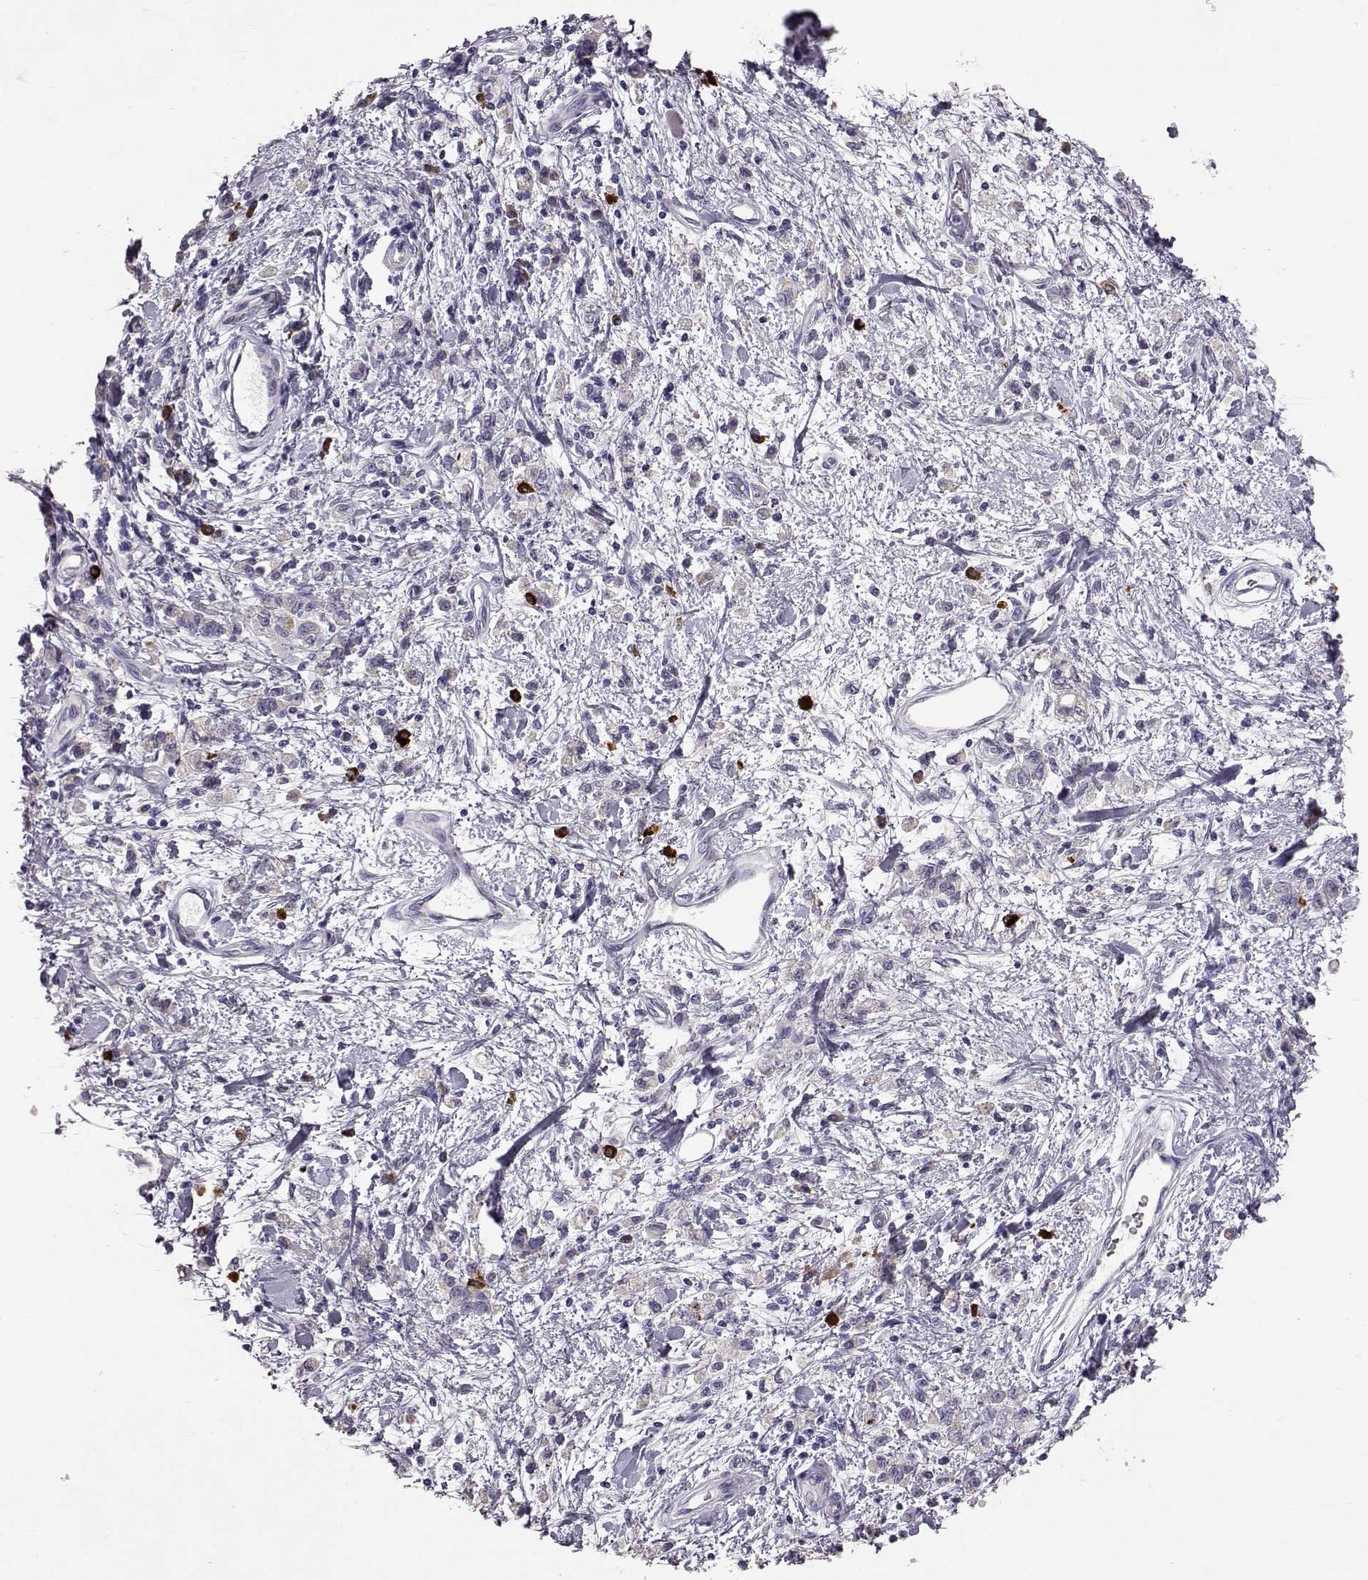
{"staining": {"intensity": "negative", "quantity": "none", "location": "none"}, "tissue": "stomach cancer", "cell_type": "Tumor cells", "image_type": "cancer", "snomed": [{"axis": "morphology", "description": "Adenocarcinoma, NOS"}, {"axis": "topography", "description": "Stomach"}], "caption": "Tumor cells show no significant protein expression in stomach adenocarcinoma.", "gene": "ADGRG5", "patient": {"sex": "male", "age": 77}}